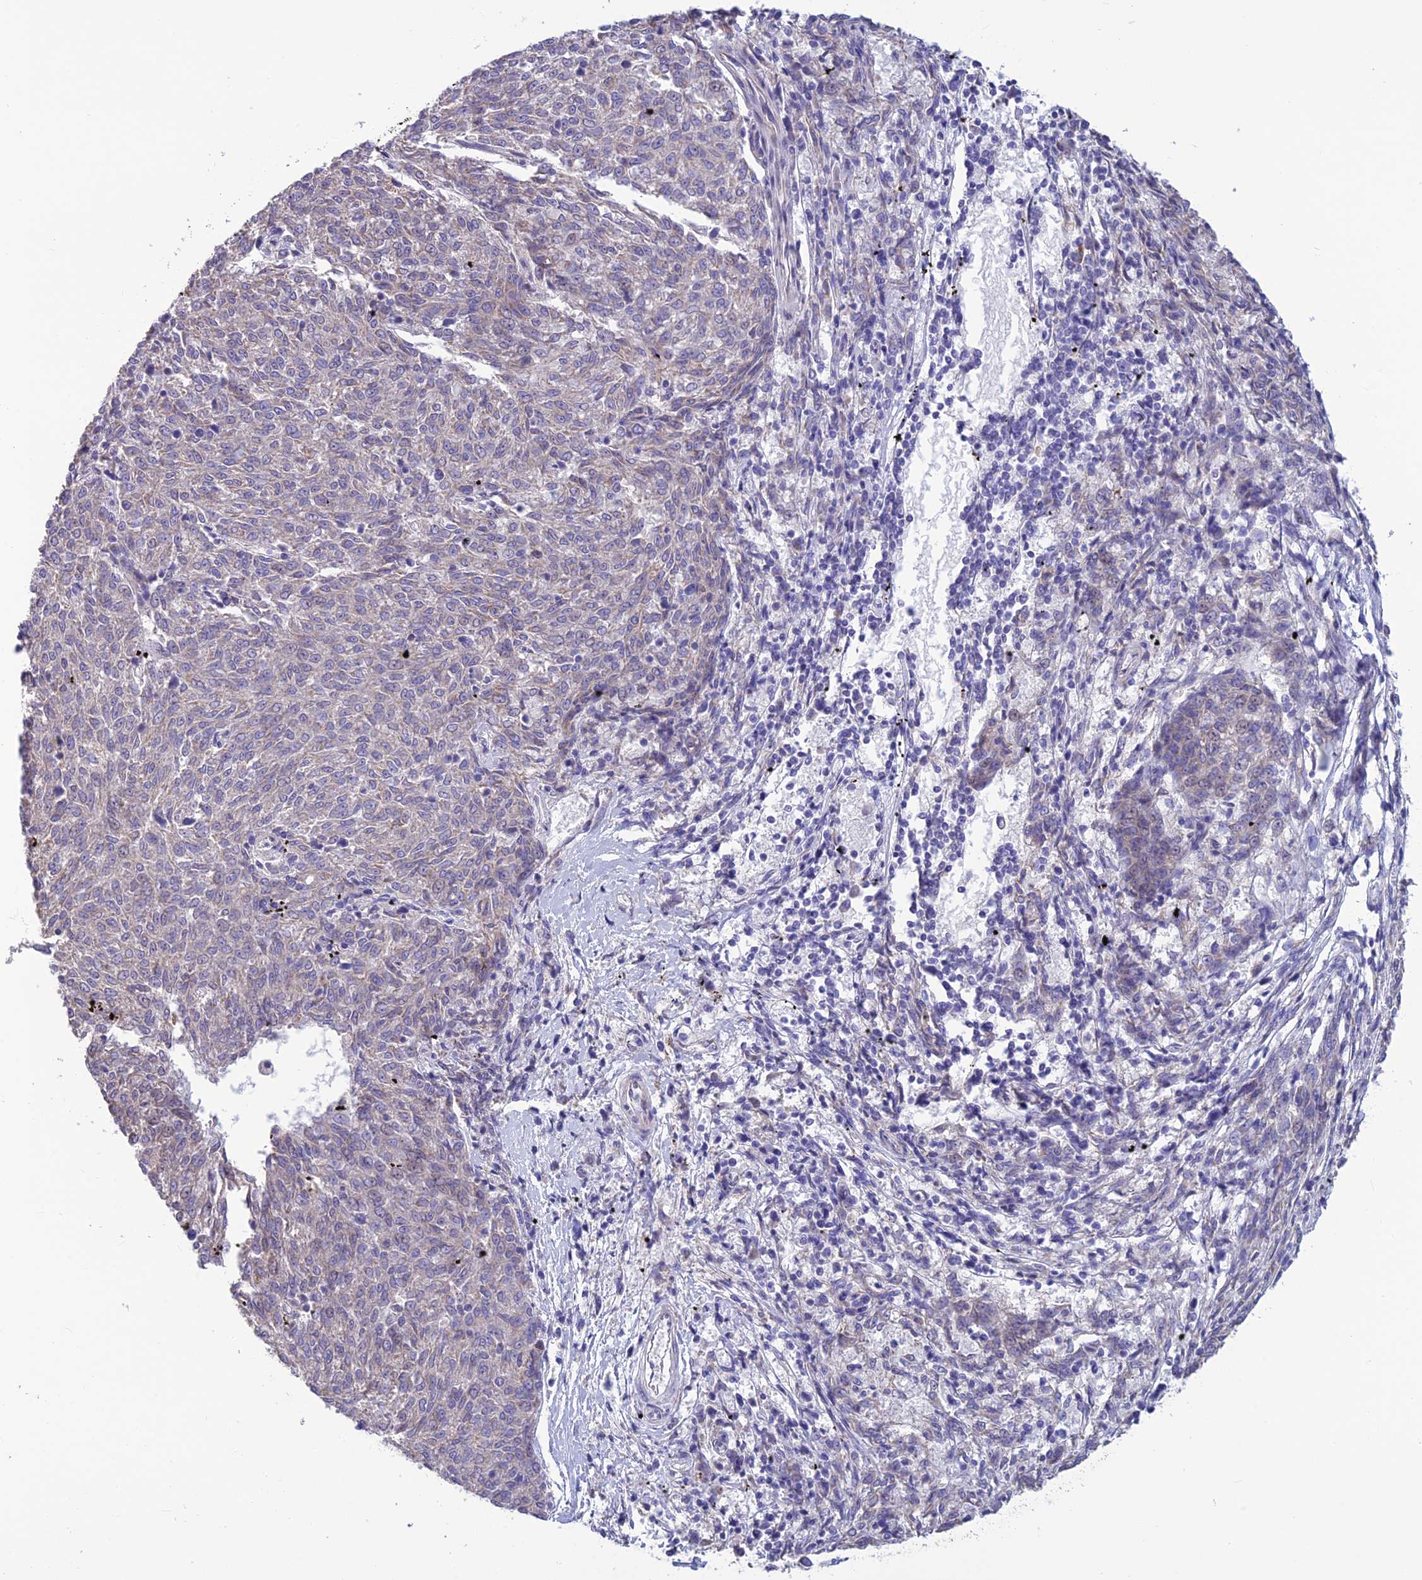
{"staining": {"intensity": "negative", "quantity": "none", "location": "none"}, "tissue": "melanoma", "cell_type": "Tumor cells", "image_type": "cancer", "snomed": [{"axis": "morphology", "description": "Malignant melanoma, NOS"}, {"axis": "topography", "description": "Skin"}], "caption": "IHC image of malignant melanoma stained for a protein (brown), which displays no staining in tumor cells.", "gene": "BHMT2", "patient": {"sex": "female", "age": 72}}